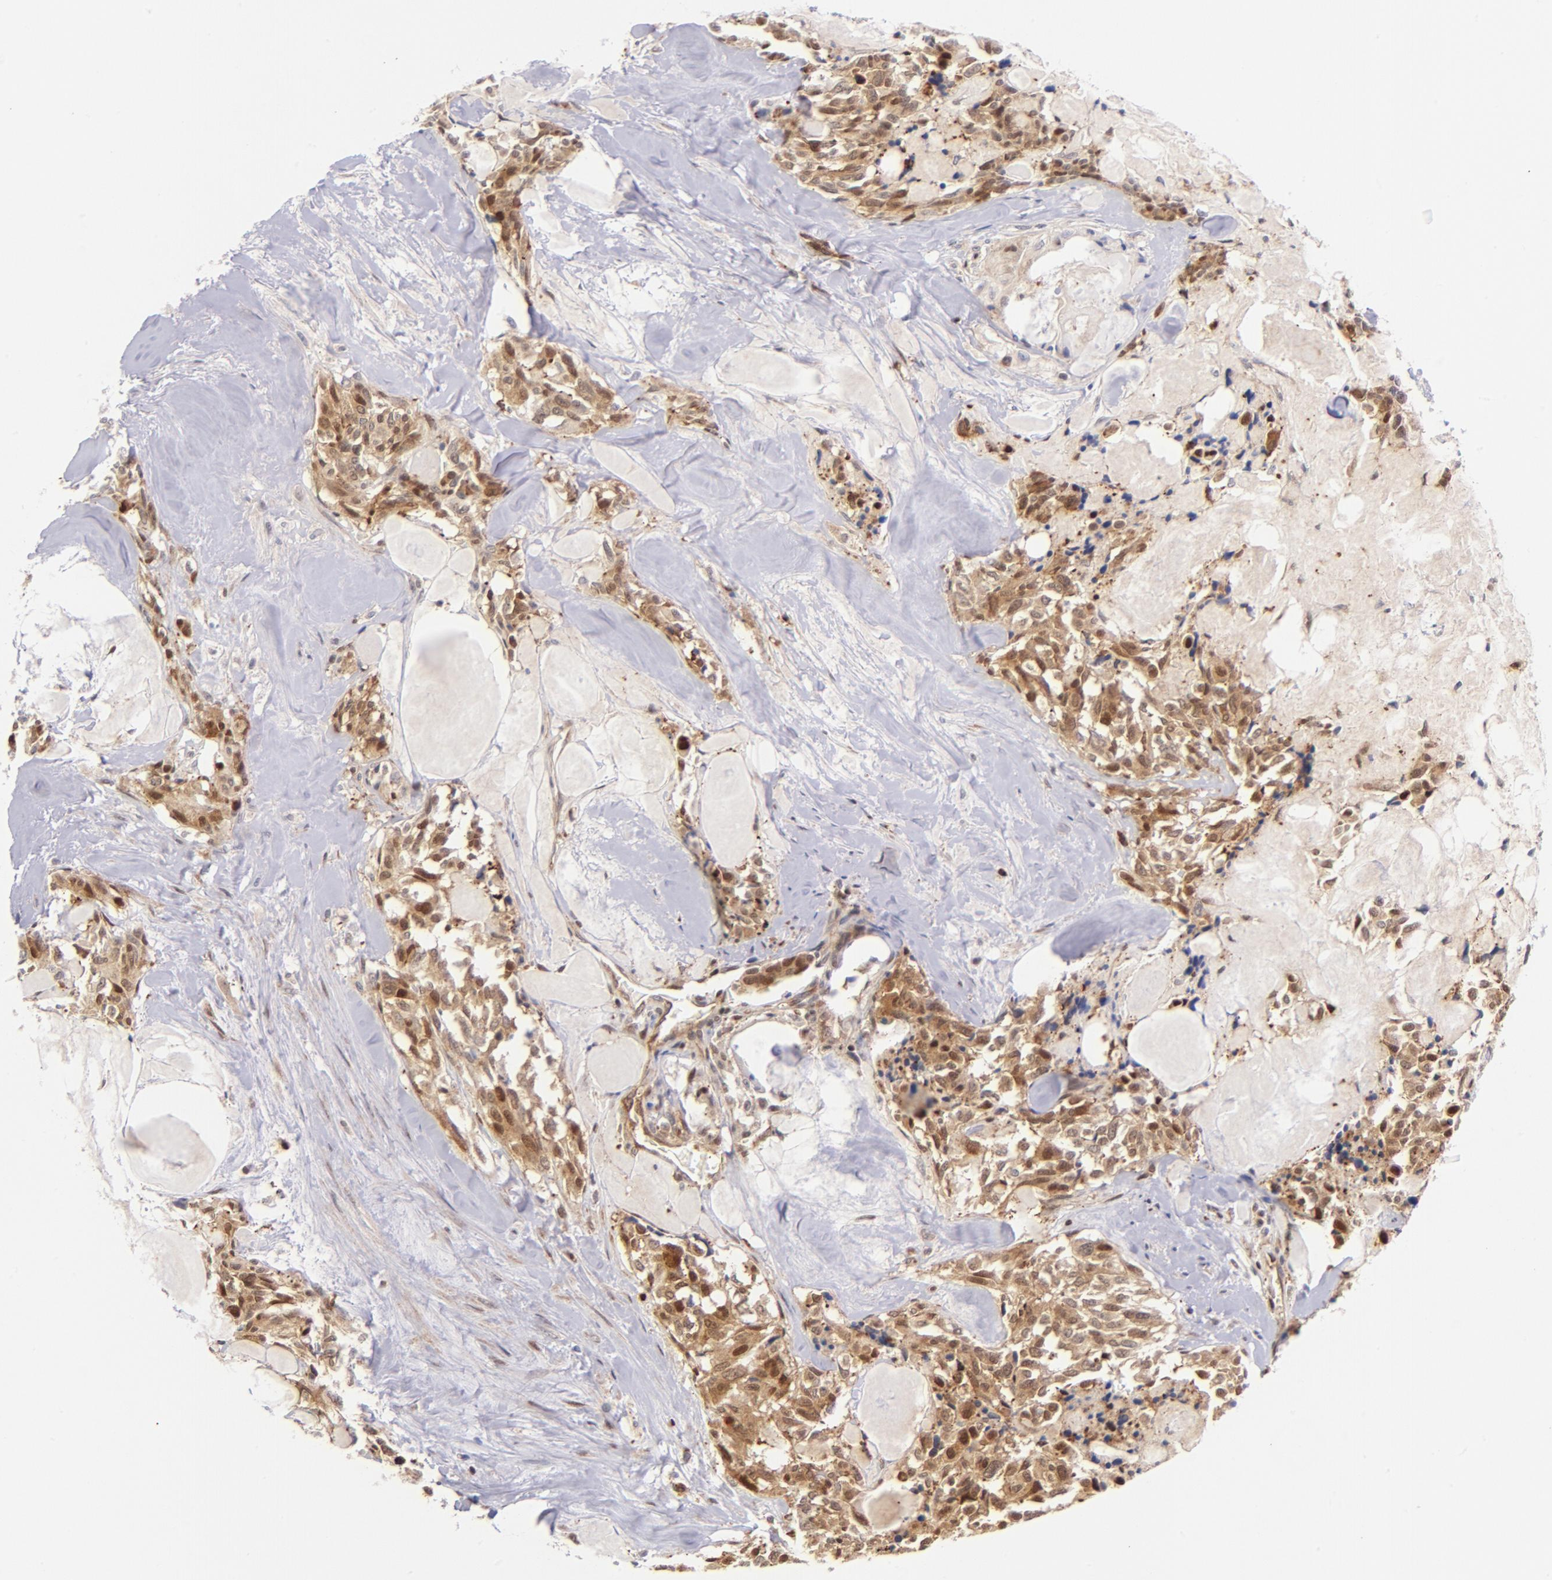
{"staining": {"intensity": "moderate", "quantity": ">75%", "location": "cytoplasmic/membranous,nuclear"}, "tissue": "thyroid cancer", "cell_type": "Tumor cells", "image_type": "cancer", "snomed": [{"axis": "morphology", "description": "Carcinoma, NOS"}, {"axis": "morphology", "description": "Carcinoid, malignant, NOS"}, {"axis": "topography", "description": "Thyroid gland"}], "caption": "Thyroid carcinoma stained with DAB (3,3'-diaminobenzidine) immunohistochemistry shows medium levels of moderate cytoplasmic/membranous and nuclear expression in approximately >75% of tumor cells.", "gene": "YWHAB", "patient": {"sex": "male", "age": 33}}